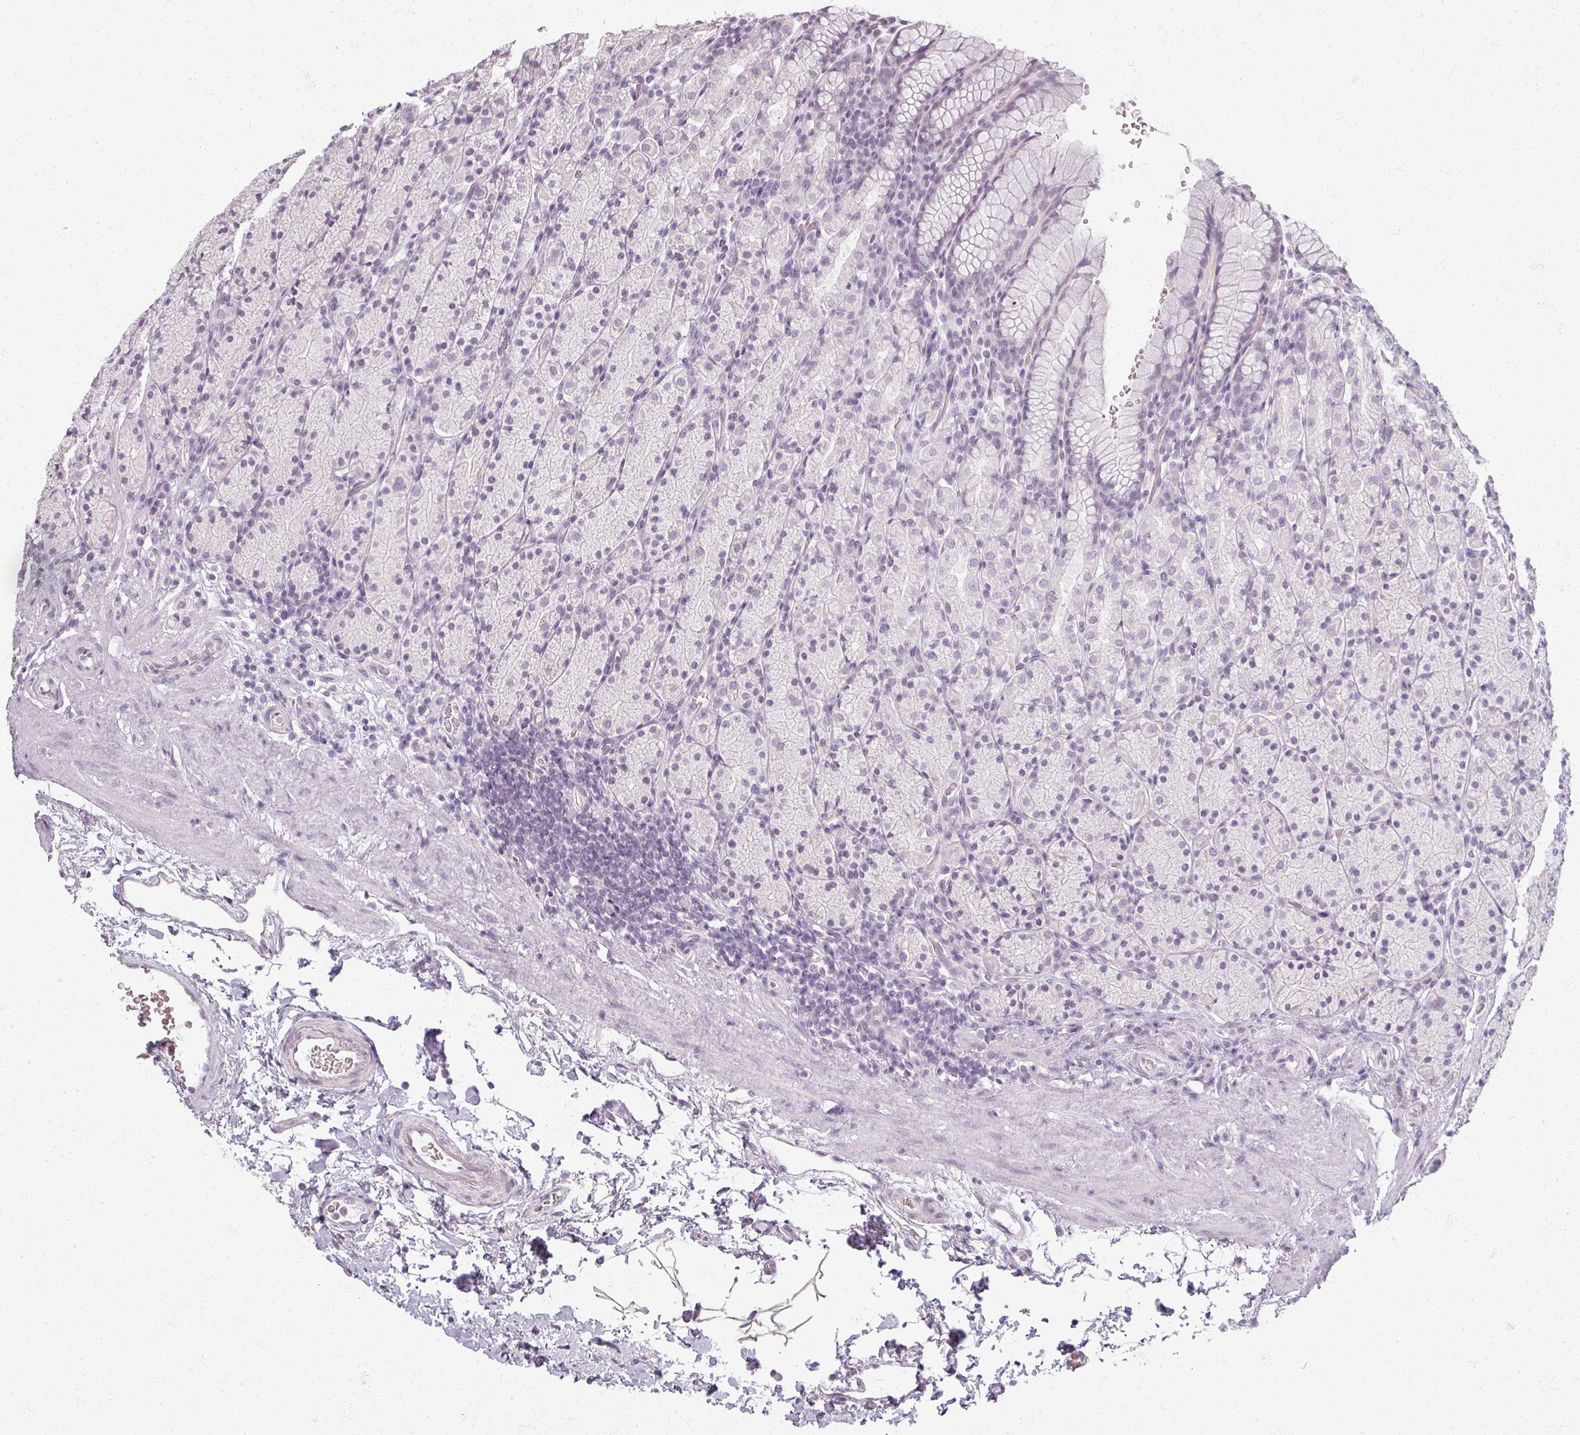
{"staining": {"intensity": "negative", "quantity": "none", "location": "none"}, "tissue": "stomach", "cell_type": "Glandular cells", "image_type": "normal", "snomed": [{"axis": "morphology", "description": "Normal tissue, NOS"}, {"axis": "topography", "description": "Stomach, upper"}, {"axis": "topography", "description": "Stomach"}], "caption": "This is a image of immunohistochemistry staining of normal stomach, which shows no positivity in glandular cells. The staining is performed using DAB brown chromogen with nuclei counter-stained in using hematoxylin.", "gene": "RFPL2", "patient": {"sex": "male", "age": 62}}